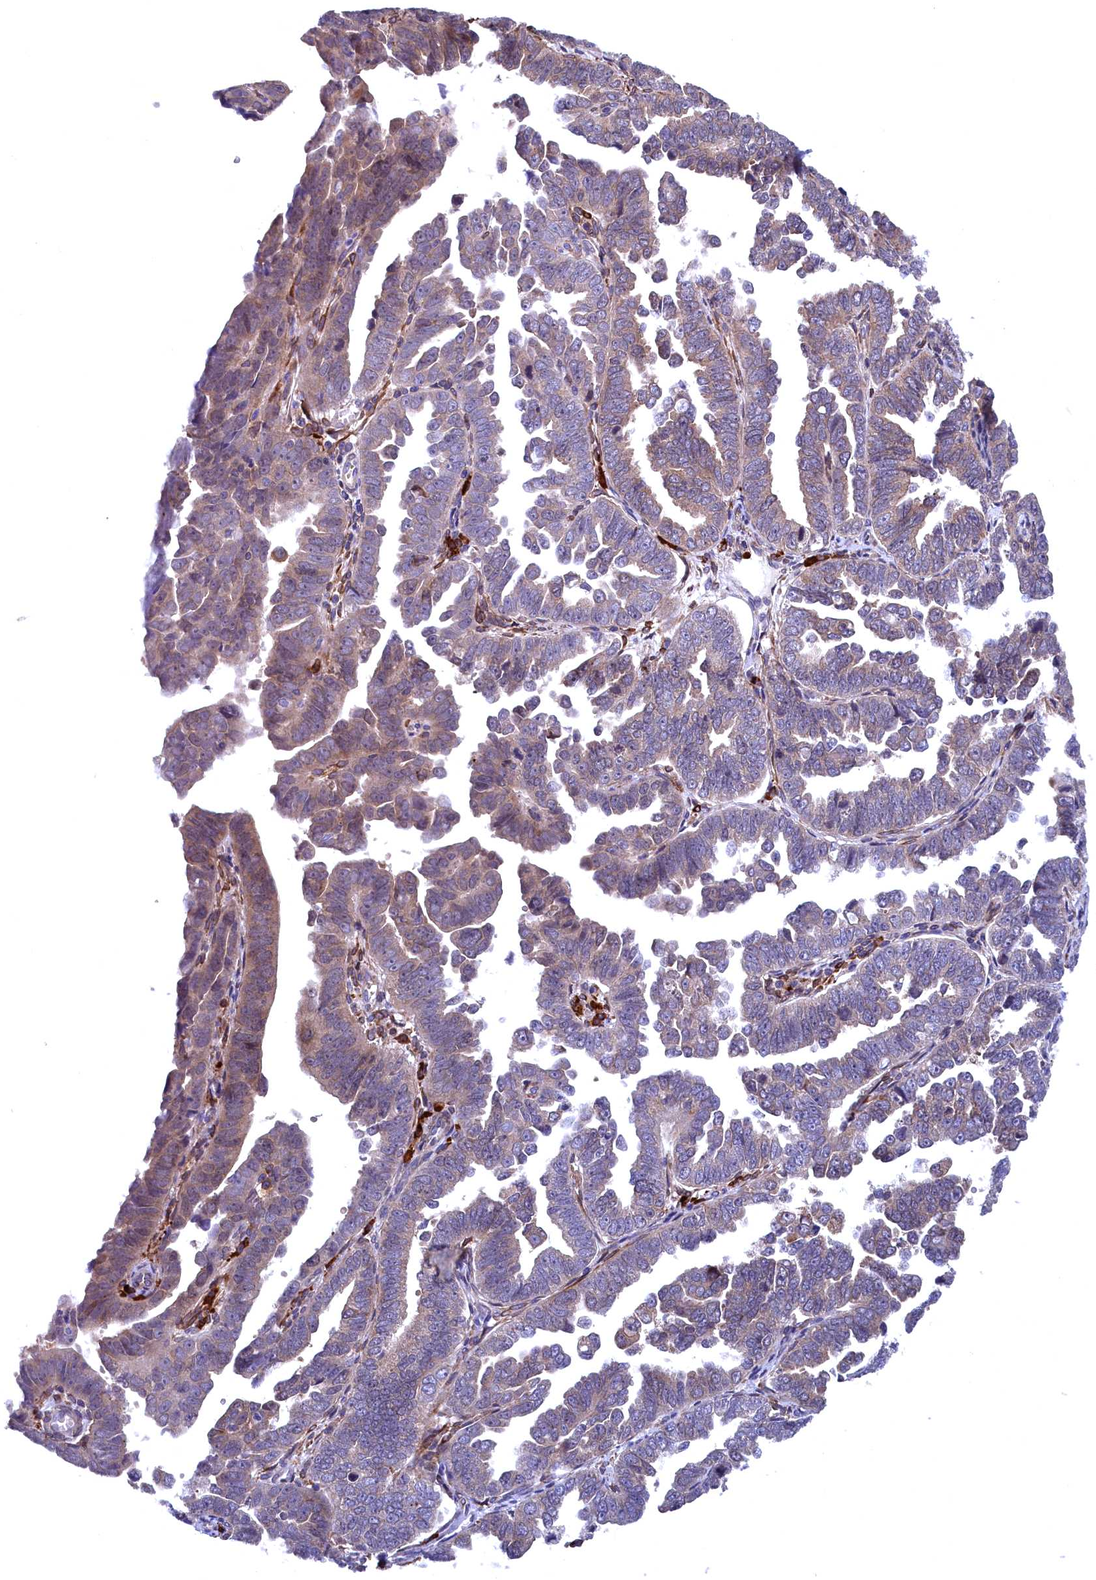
{"staining": {"intensity": "weak", "quantity": "25%-75%", "location": "cytoplasmic/membranous"}, "tissue": "endometrial cancer", "cell_type": "Tumor cells", "image_type": "cancer", "snomed": [{"axis": "morphology", "description": "Adenocarcinoma, NOS"}, {"axis": "topography", "description": "Endometrium"}], "caption": "Immunohistochemistry (IHC) image of neoplastic tissue: endometrial adenocarcinoma stained using immunohistochemistry (IHC) displays low levels of weak protein expression localized specifically in the cytoplasmic/membranous of tumor cells, appearing as a cytoplasmic/membranous brown color.", "gene": "JPT2", "patient": {"sex": "female", "age": 75}}